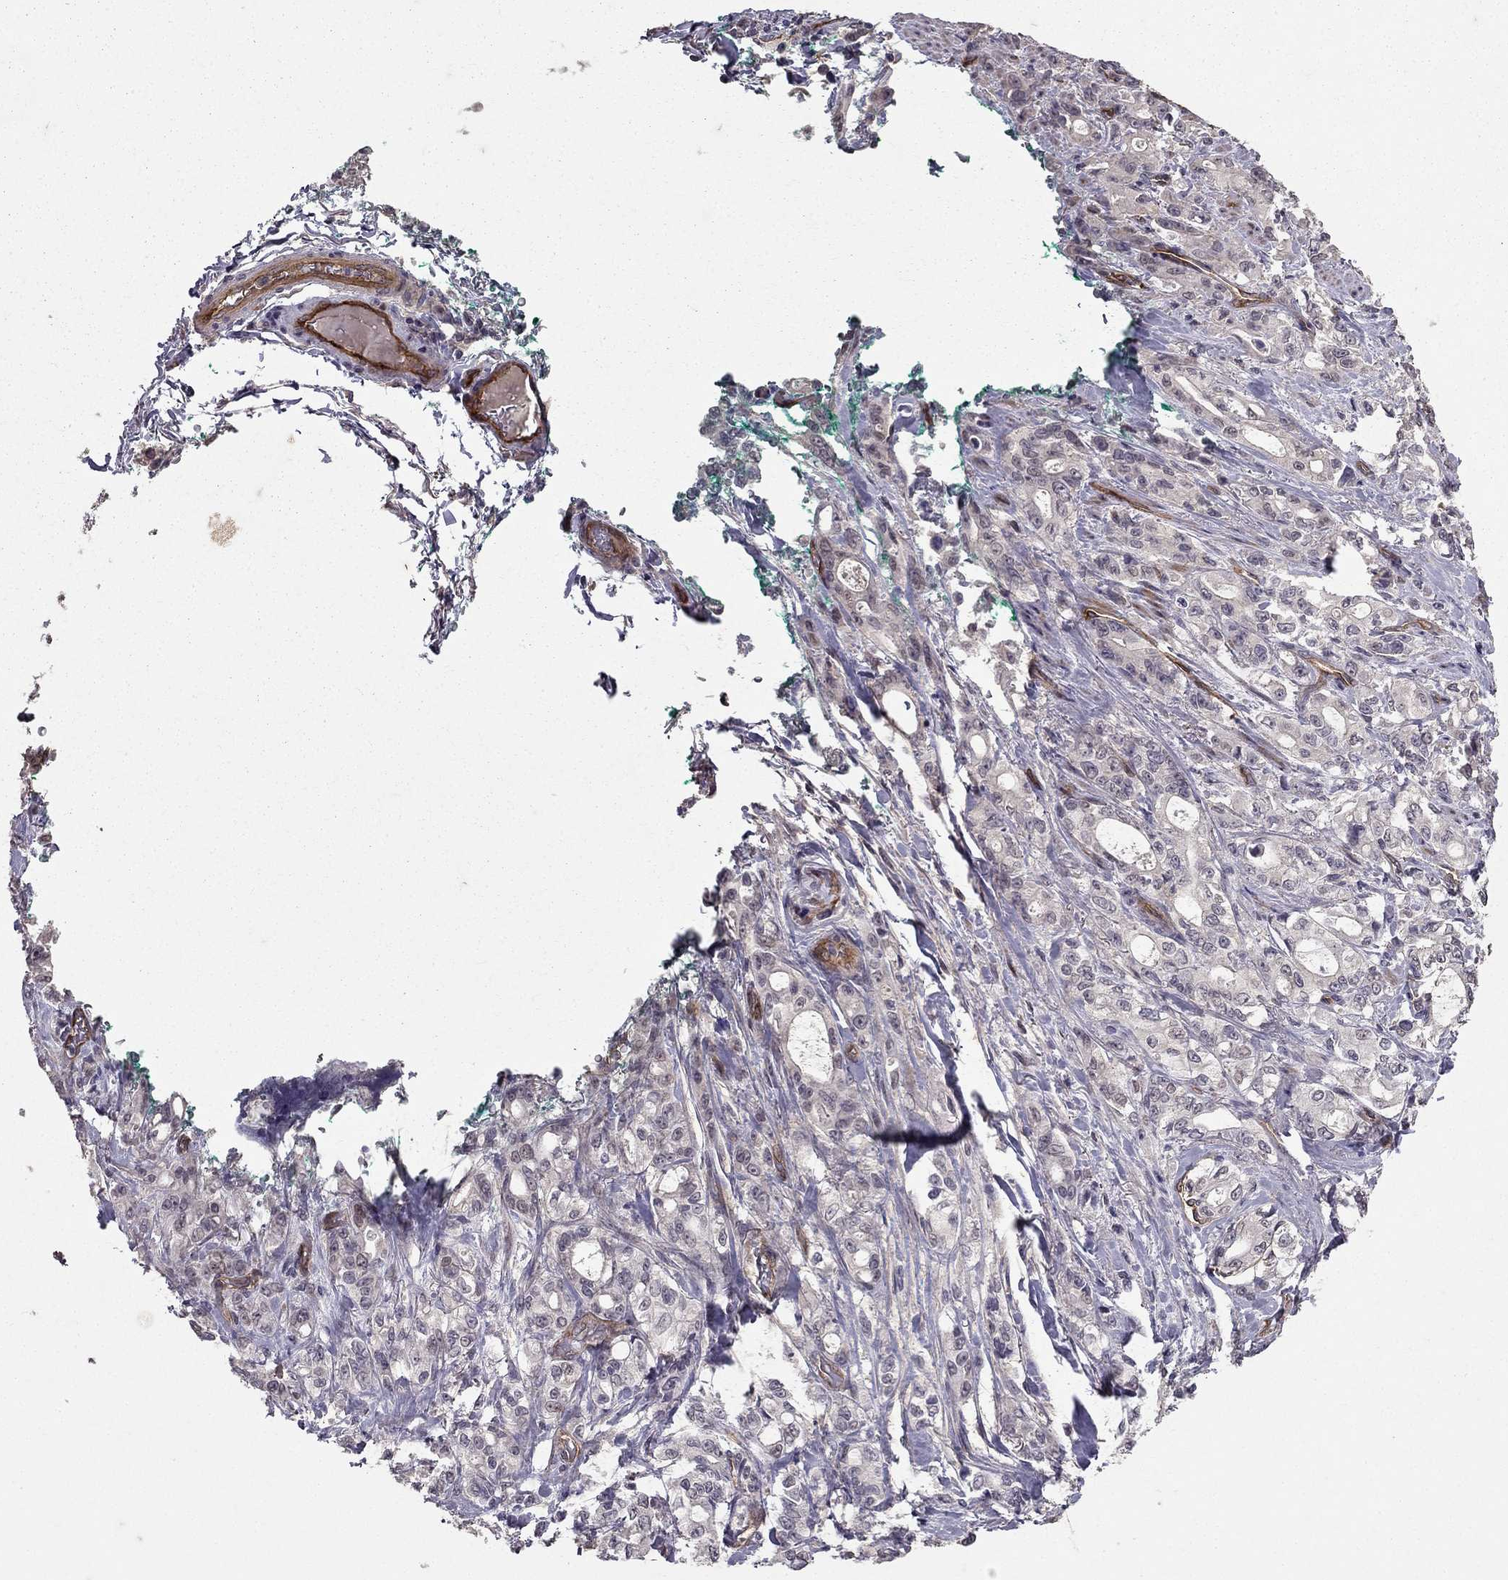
{"staining": {"intensity": "negative", "quantity": "none", "location": "none"}, "tissue": "stomach cancer", "cell_type": "Tumor cells", "image_type": "cancer", "snomed": [{"axis": "morphology", "description": "Adenocarcinoma, NOS"}, {"axis": "topography", "description": "Stomach"}], "caption": "This is an immunohistochemistry (IHC) photomicrograph of human stomach adenocarcinoma. There is no staining in tumor cells.", "gene": "RASIP1", "patient": {"sex": "male", "age": 63}}